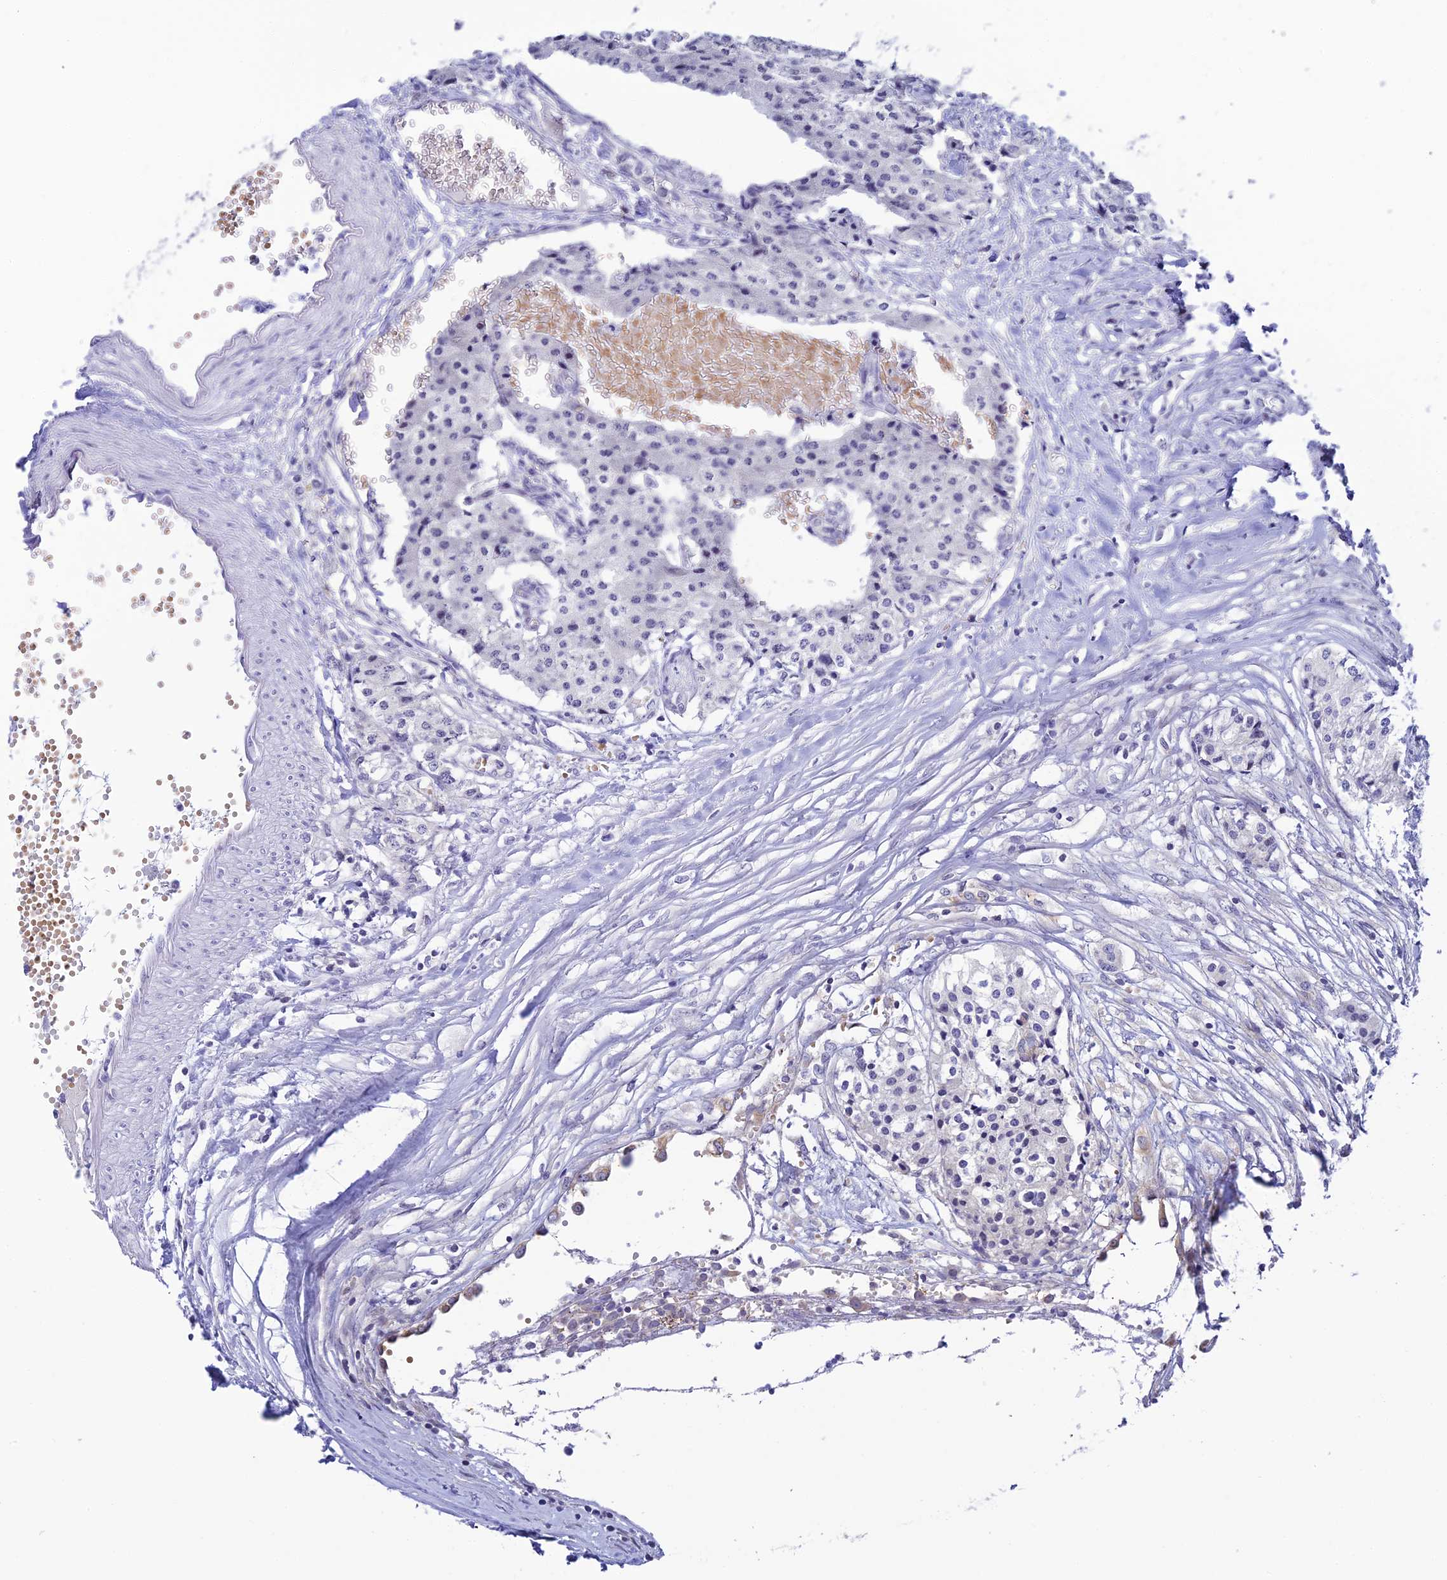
{"staining": {"intensity": "negative", "quantity": "none", "location": "none"}, "tissue": "carcinoid", "cell_type": "Tumor cells", "image_type": "cancer", "snomed": [{"axis": "morphology", "description": "Carcinoid, malignant, NOS"}, {"axis": "topography", "description": "Colon"}], "caption": "High power microscopy histopathology image of an immunohistochemistry histopathology image of carcinoid, revealing no significant expression in tumor cells.", "gene": "RASGEF1B", "patient": {"sex": "female", "age": 52}}